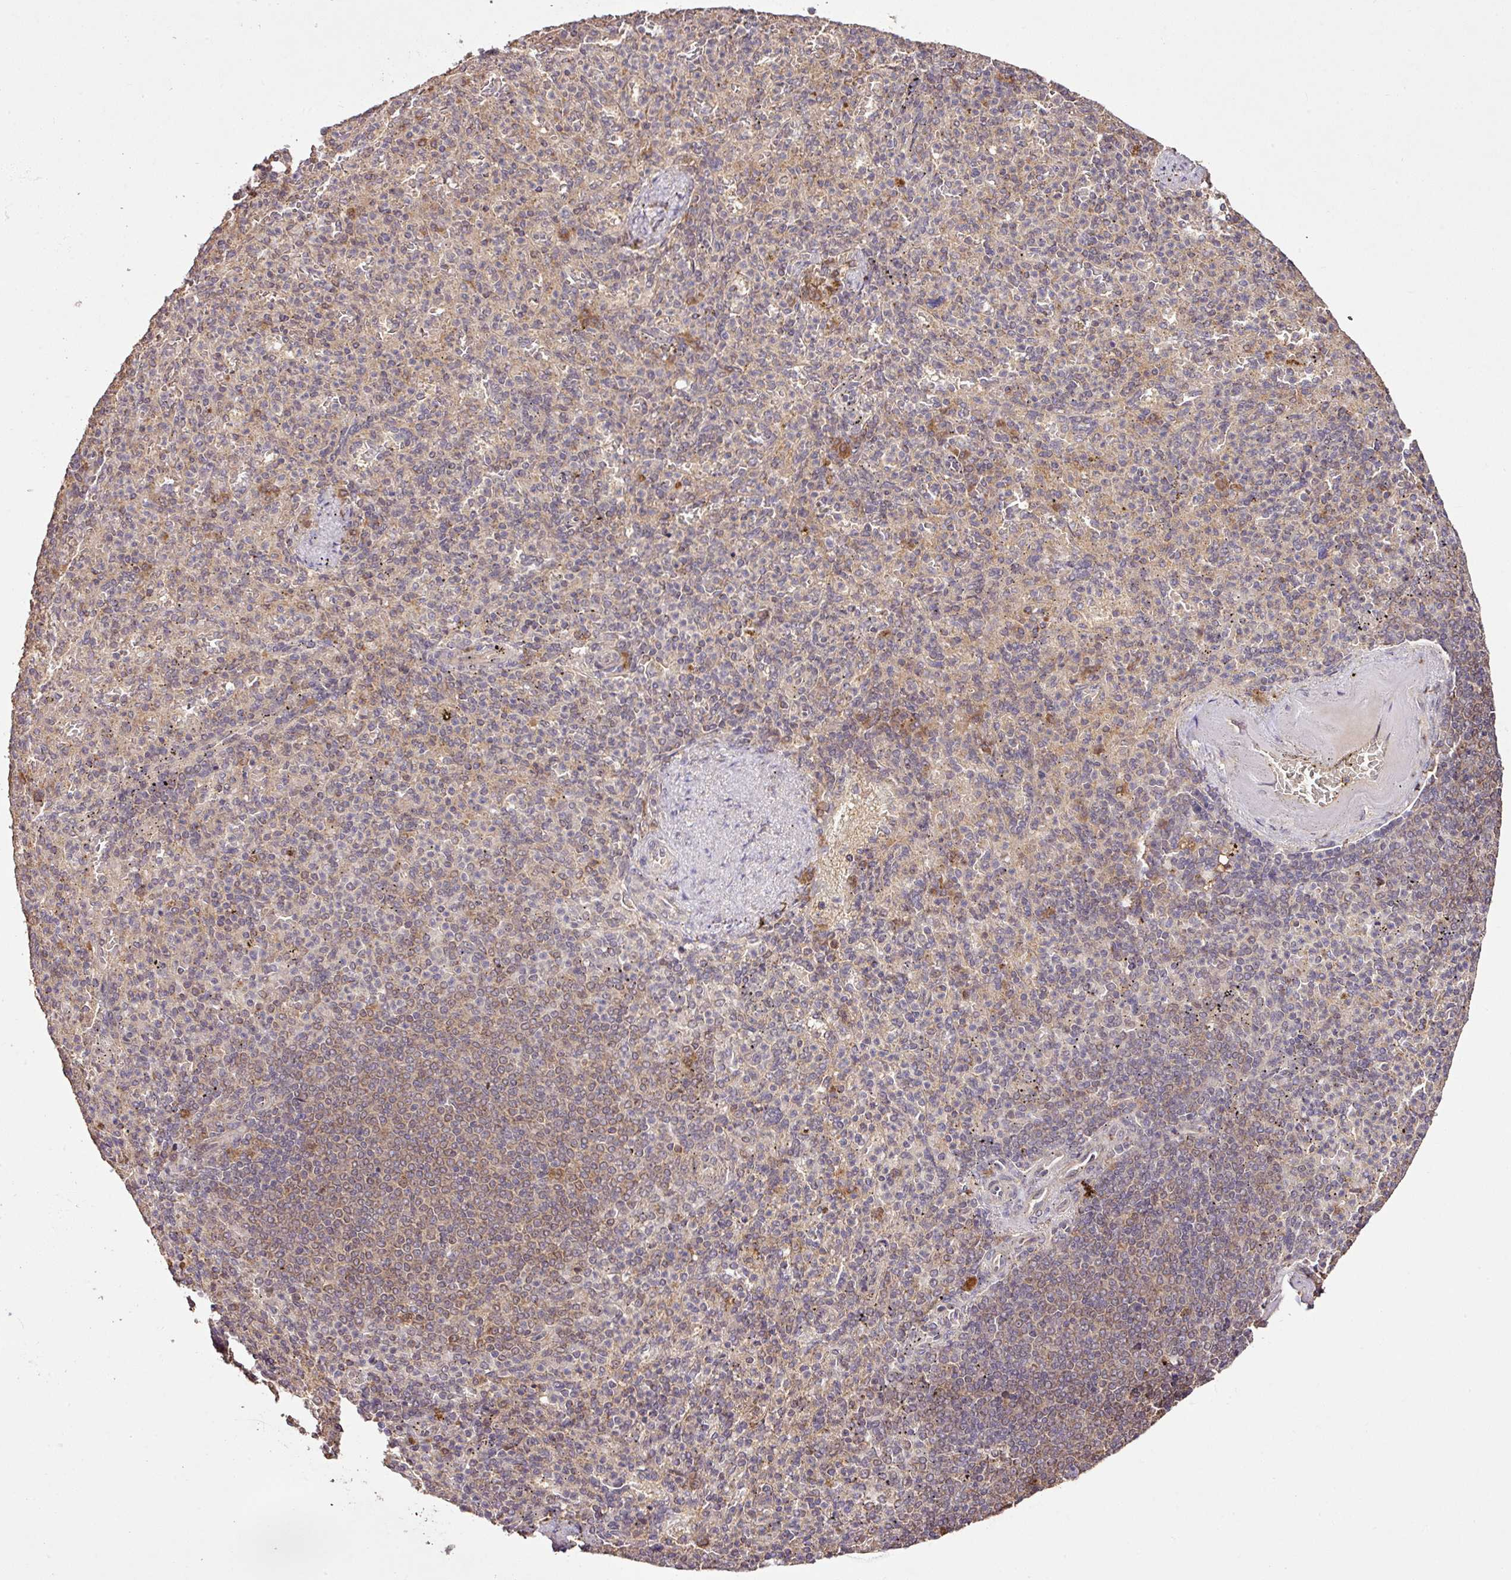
{"staining": {"intensity": "negative", "quantity": "none", "location": "none"}, "tissue": "spleen", "cell_type": "Cells in red pulp", "image_type": "normal", "snomed": [{"axis": "morphology", "description": "Normal tissue, NOS"}, {"axis": "topography", "description": "Spleen"}], "caption": "This is an immunohistochemistry (IHC) histopathology image of unremarkable human spleen. There is no expression in cells in red pulp.", "gene": "FAIM", "patient": {"sex": "female", "age": 74}}